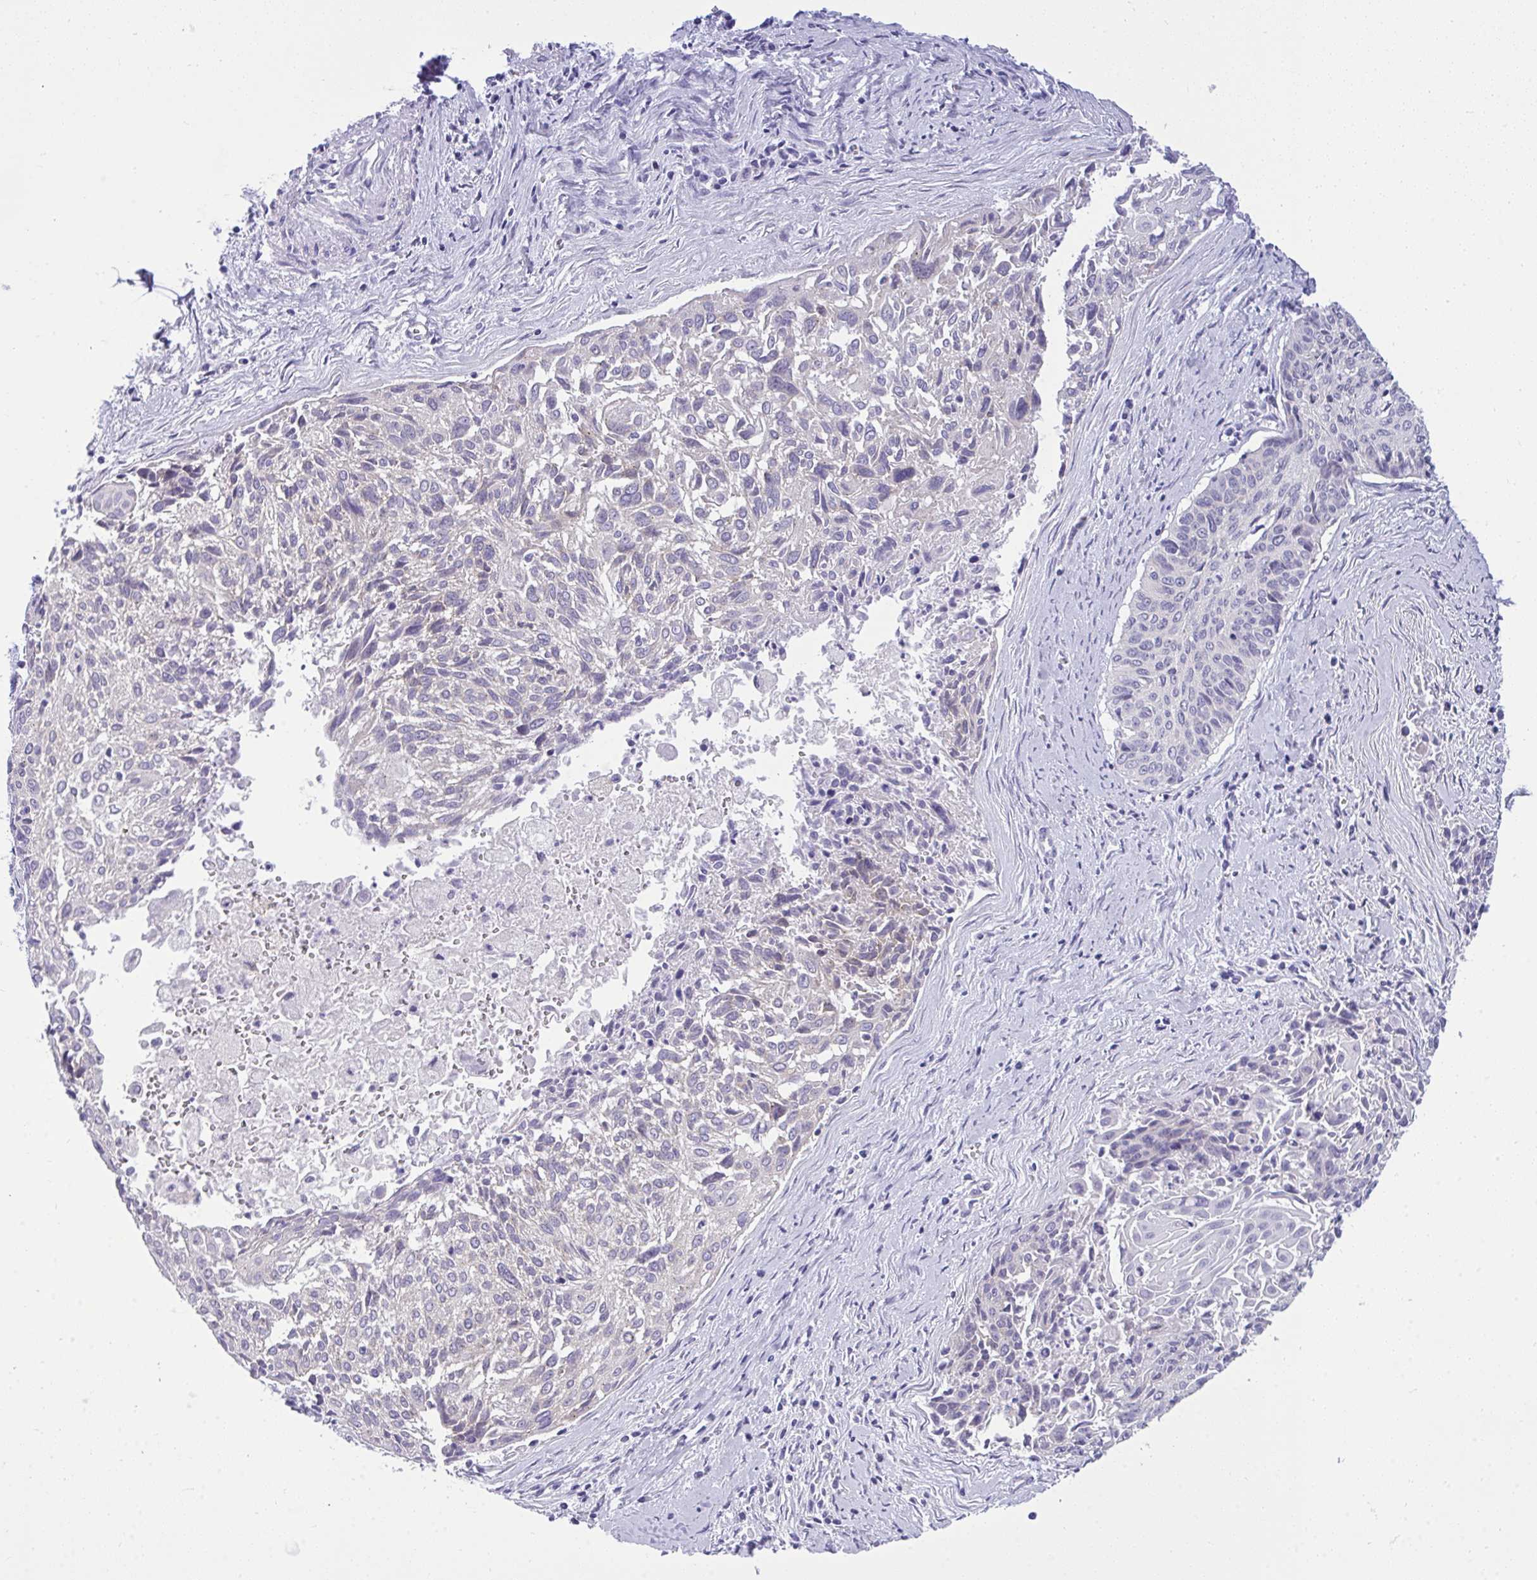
{"staining": {"intensity": "negative", "quantity": "none", "location": "none"}, "tissue": "cervical cancer", "cell_type": "Tumor cells", "image_type": "cancer", "snomed": [{"axis": "morphology", "description": "Squamous cell carcinoma, NOS"}, {"axis": "topography", "description": "Cervix"}], "caption": "Immunohistochemistry (IHC) micrograph of neoplastic tissue: squamous cell carcinoma (cervical) stained with DAB (3,3'-diaminobenzidine) exhibits no significant protein staining in tumor cells.", "gene": "VGLL3", "patient": {"sex": "female", "age": 55}}